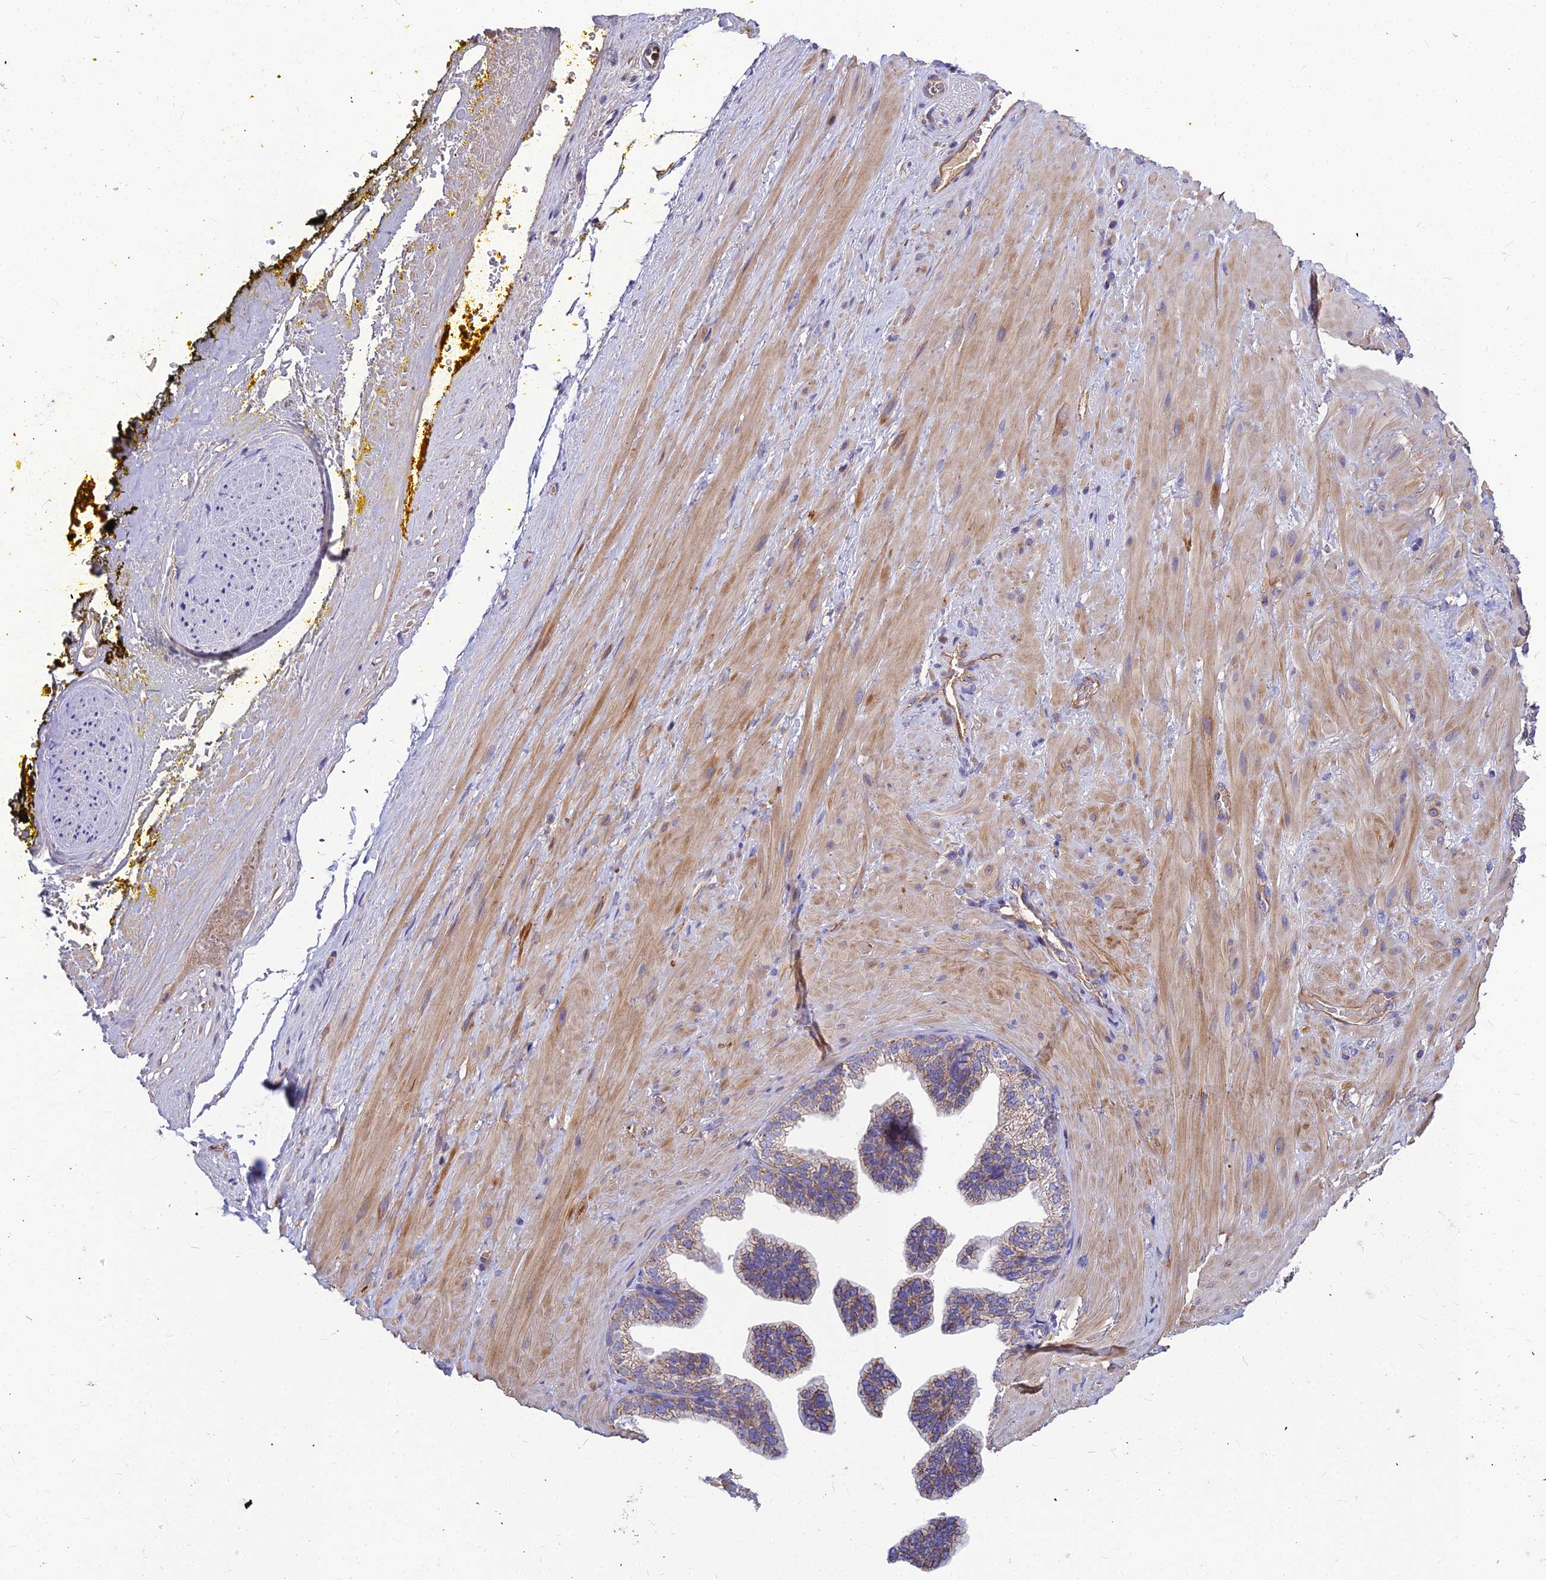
{"staining": {"intensity": "negative", "quantity": "none", "location": "none"}, "tissue": "adipose tissue", "cell_type": "Adipocytes", "image_type": "normal", "snomed": [{"axis": "morphology", "description": "Normal tissue, NOS"}, {"axis": "morphology", "description": "Adenocarcinoma, Low grade"}, {"axis": "topography", "description": "Prostate"}, {"axis": "topography", "description": "Peripheral nerve tissue"}], "caption": "The IHC photomicrograph has no significant expression in adipocytes of adipose tissue. (IHC, brightfield microscopy, high magnification).", "gene": "ASPHD1", "patient": {"sex": "male", "age": 63}}